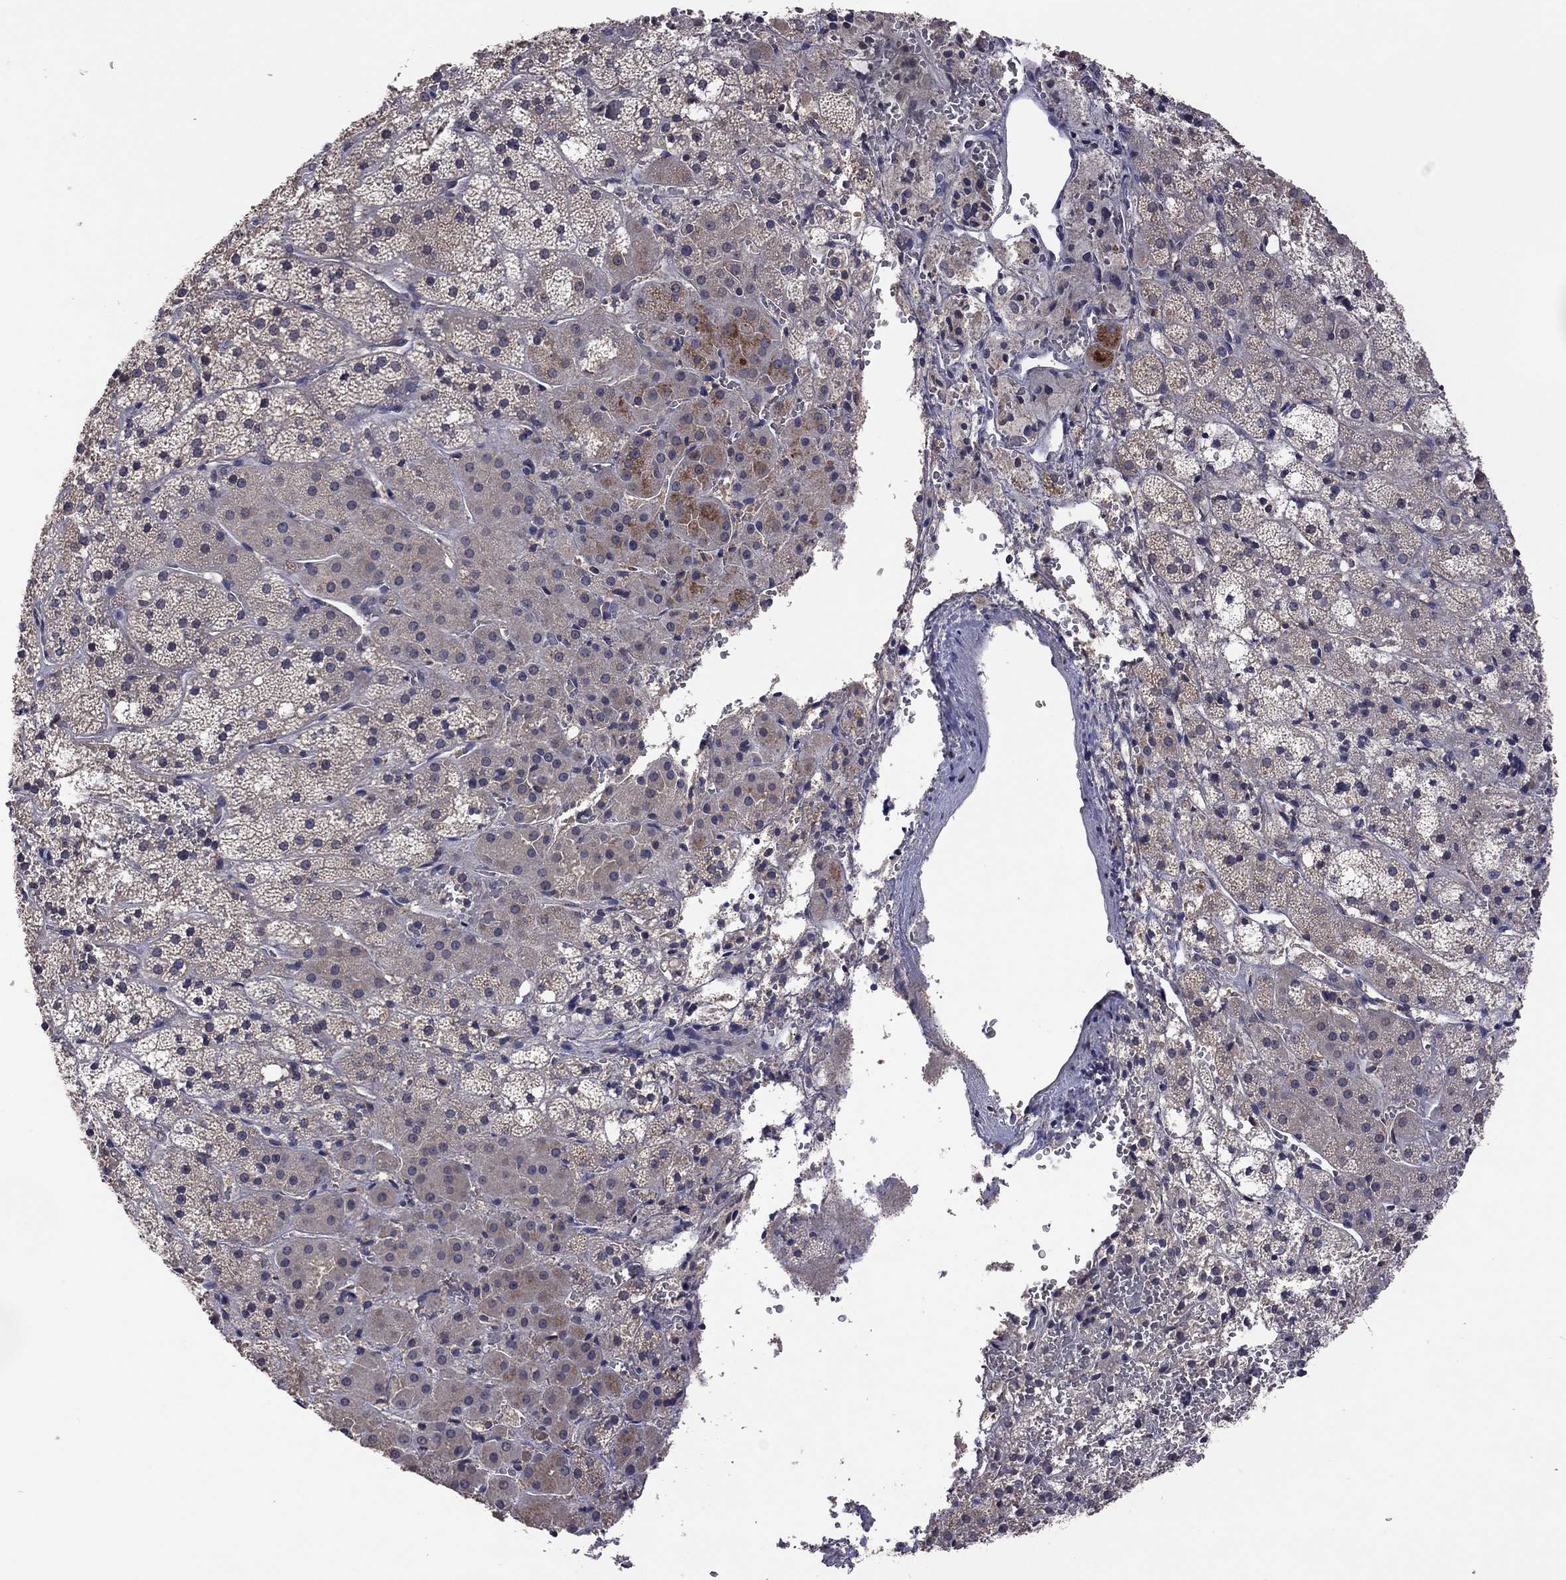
{"staining": {"intensity": "moderate", "quantity": "<25%", "location": "cytoplasmic/membranous"}, "tissue": "adrenal gland", "cell_type": "Glandular cells", "image_type": "normal", "snomed": [{"axis": "morphology", "description": "Normal tissue, NOS"}, {"axis": "topography", "description": "Adrenal gland"}], "caption": "A brown stain highlights moderate cytoplasmic/membranous staining of a protein in glandular cells of benign human adrenal gland. (DAB (3,3'-diaminobenzidine) IHC, brown staining for protein, blue staining for nuclei).", "gene": "TSNARE1", "patient": {"sex": "male", "age": 53}}